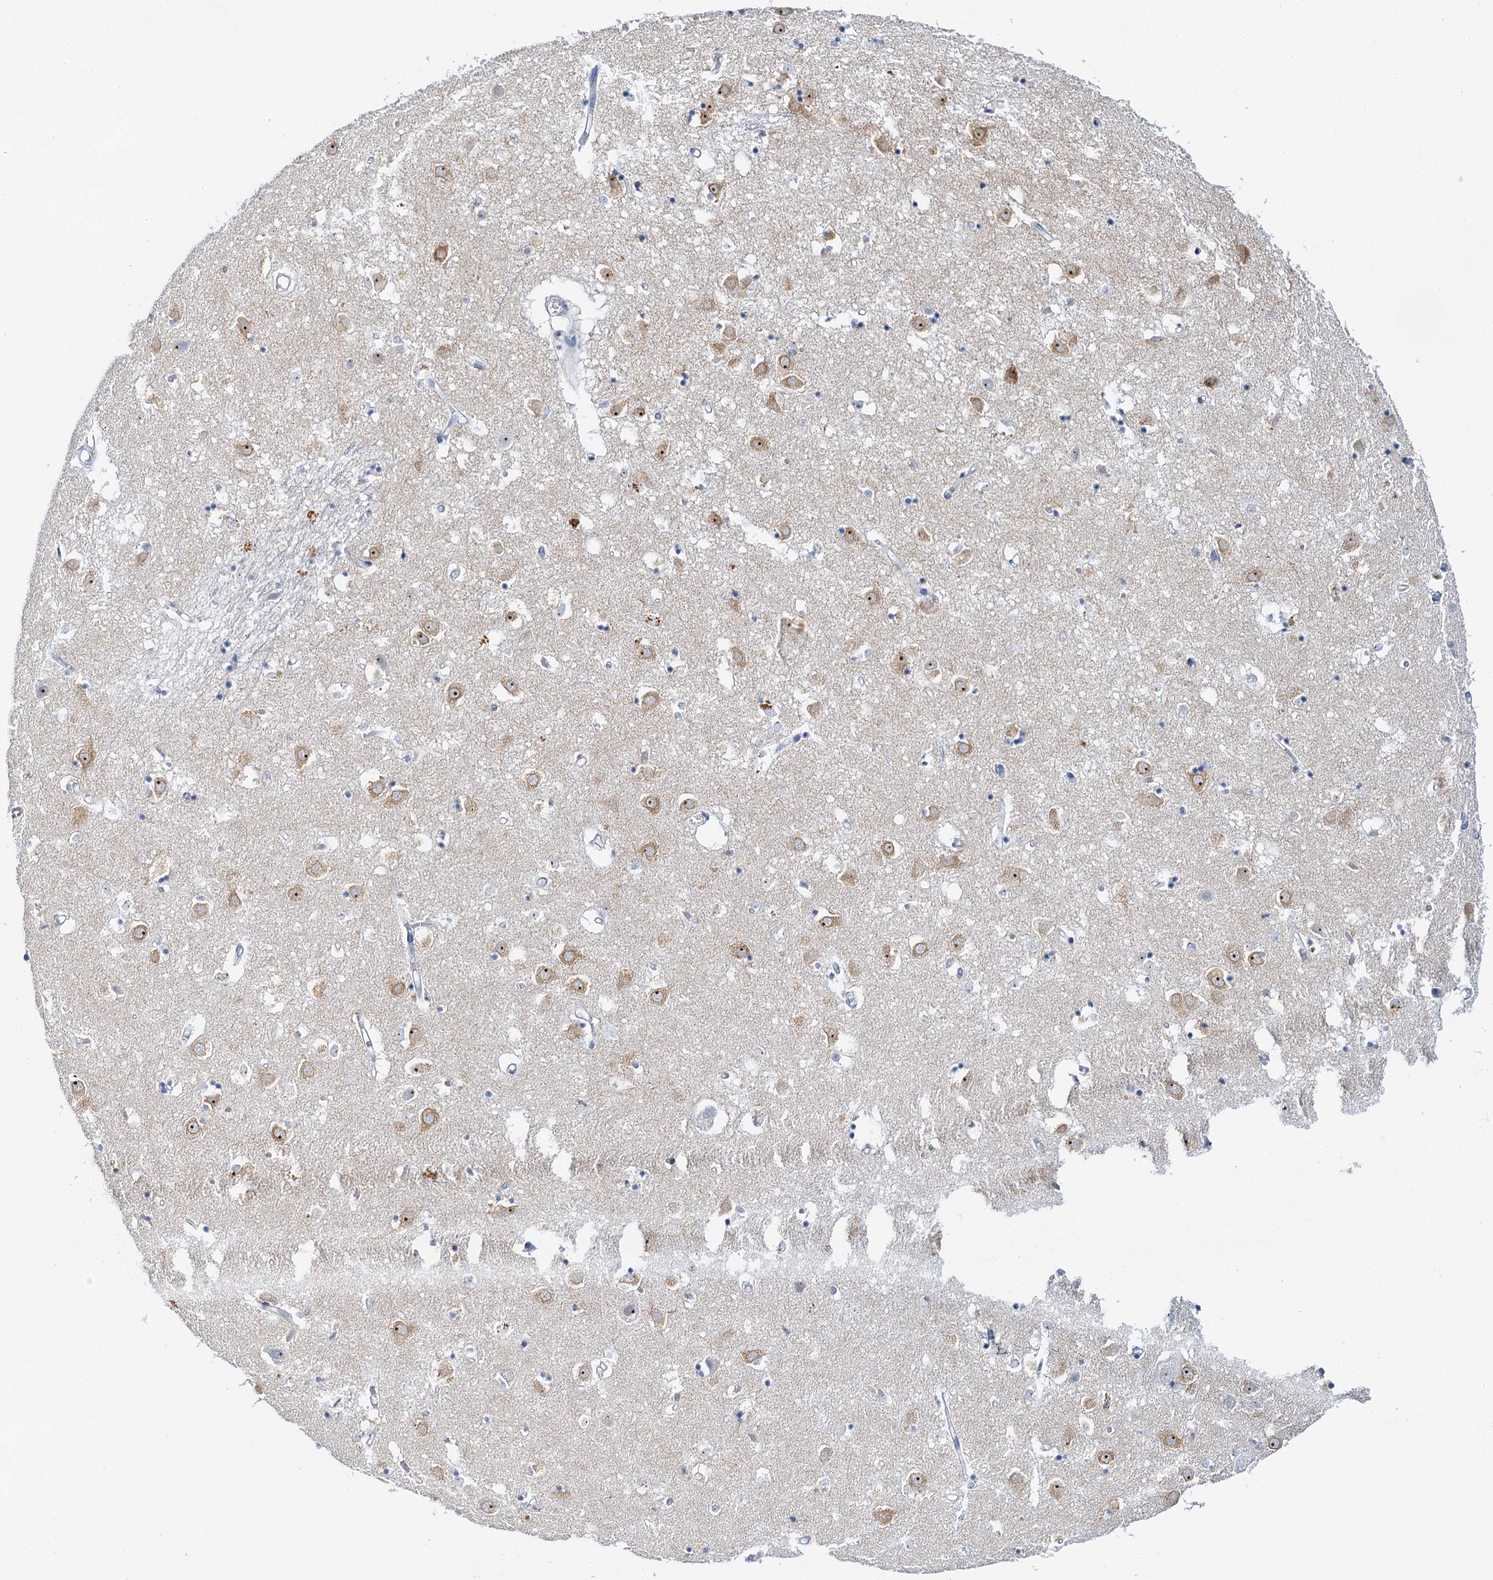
{"staining": {"intensity": "negative", "quantity": "none", "location": "none"}, "tissue": "caudate", "cell_type": "Glial cells", "image_type": "normal", "snomed": [{"axis": "morphology", "description": "Normal tissue, NOS"}, {"axis": "topography", "description": "Lateral ventricle wall"}], "caption": "An image of caudate stained for a protein shows no brown staining in glial cells. (Stains: DAB immunohistochemistry with hematoxylin counter stain, Microscopy: brightfield microscopy at high magnification).", "gene": "NOP2", "patient": {"sex": "male", "age": 70}}